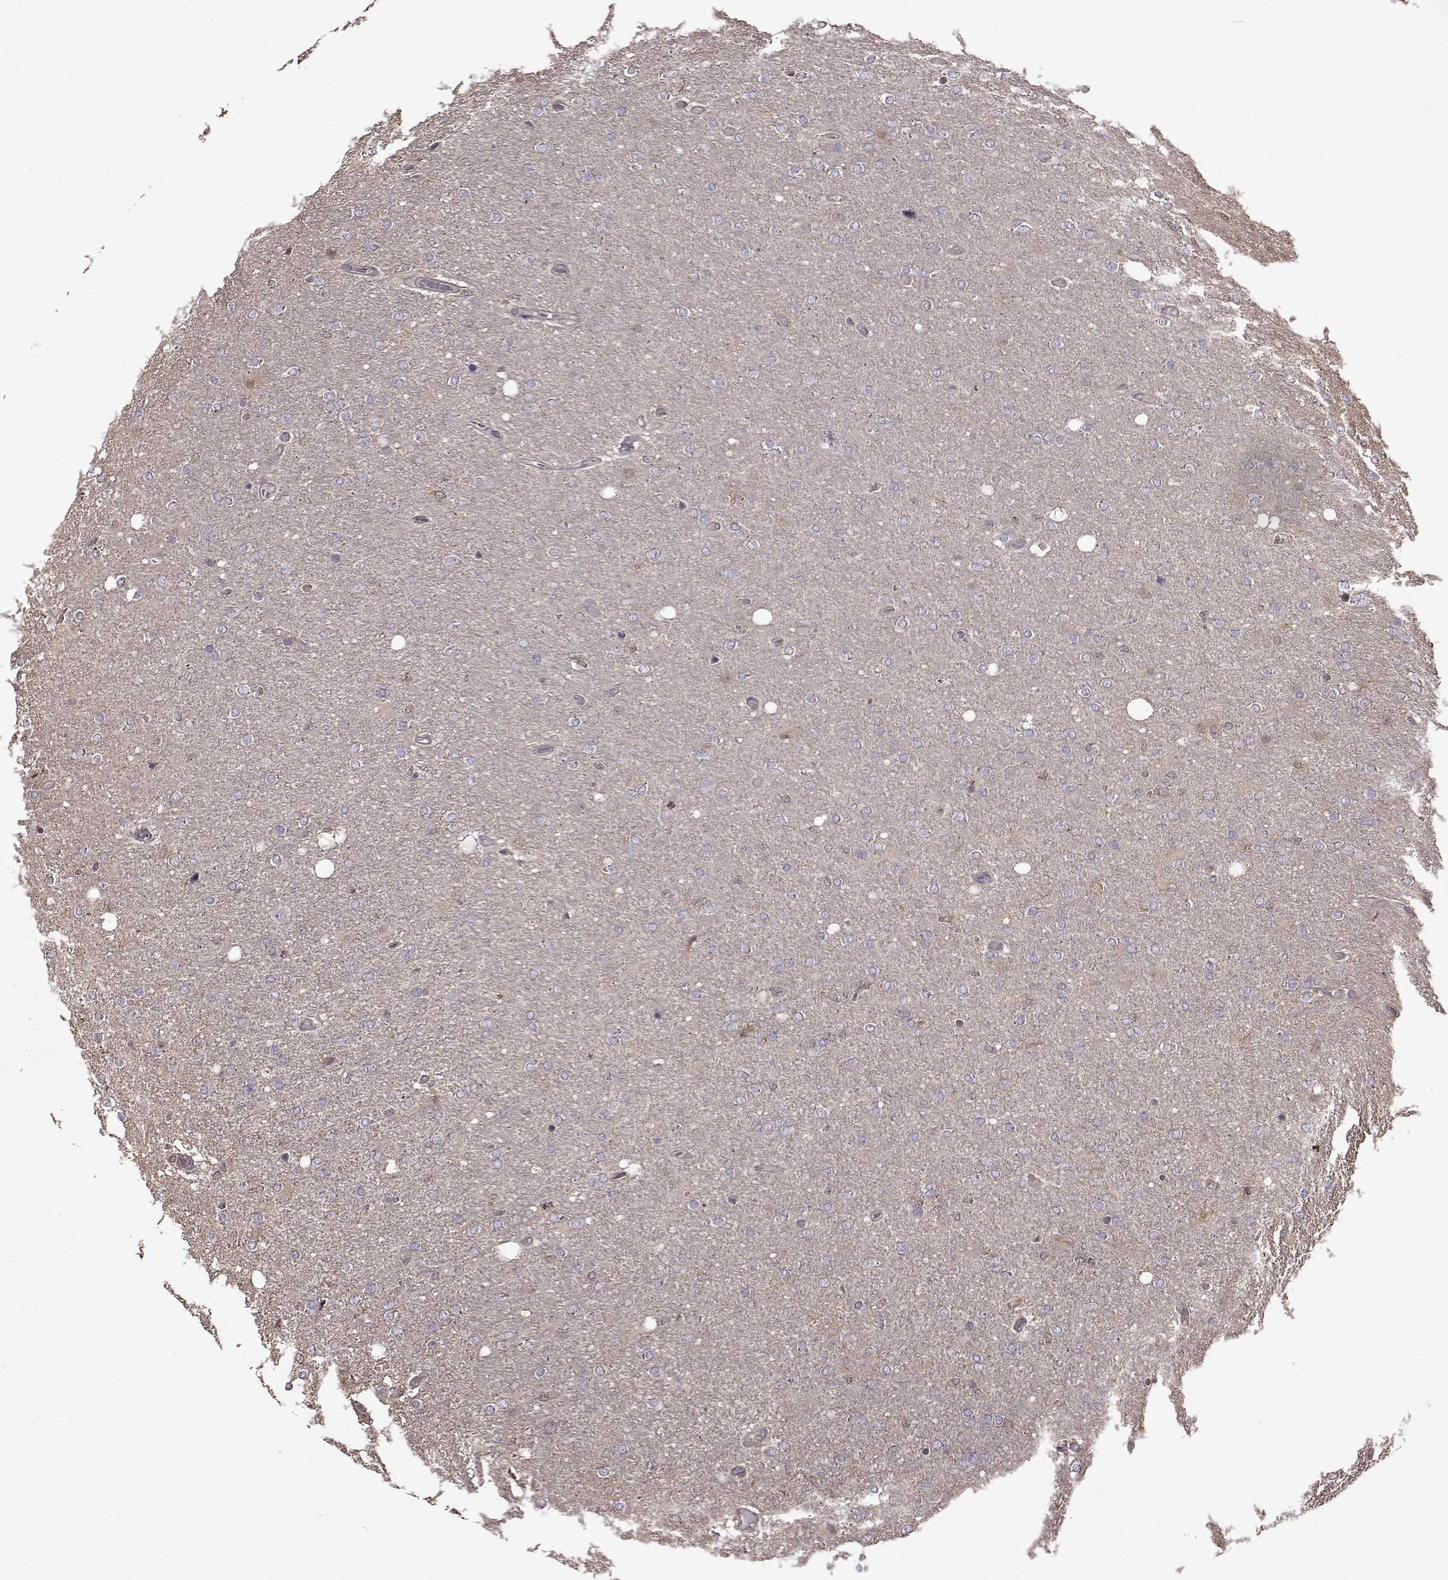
{"staining": {"intensity": "negative", "quantity": "none", "location": "none"}, "tissue": "glioma", "cell_type": "Tumor cells", "image_type": "cancer", "snomed": [{"axis": "morphology", "description": "Glioma, malignant, High grade"}, {"axis": "topography", "description": "Cerebral cortex"}], "caption": "High-grade glioma (malignant) was stained to show a protein in brown. There is no significant expression in tumor cells.", "gene": "NME1-NME2", "patient": {"sex": "male", "age": 70}}